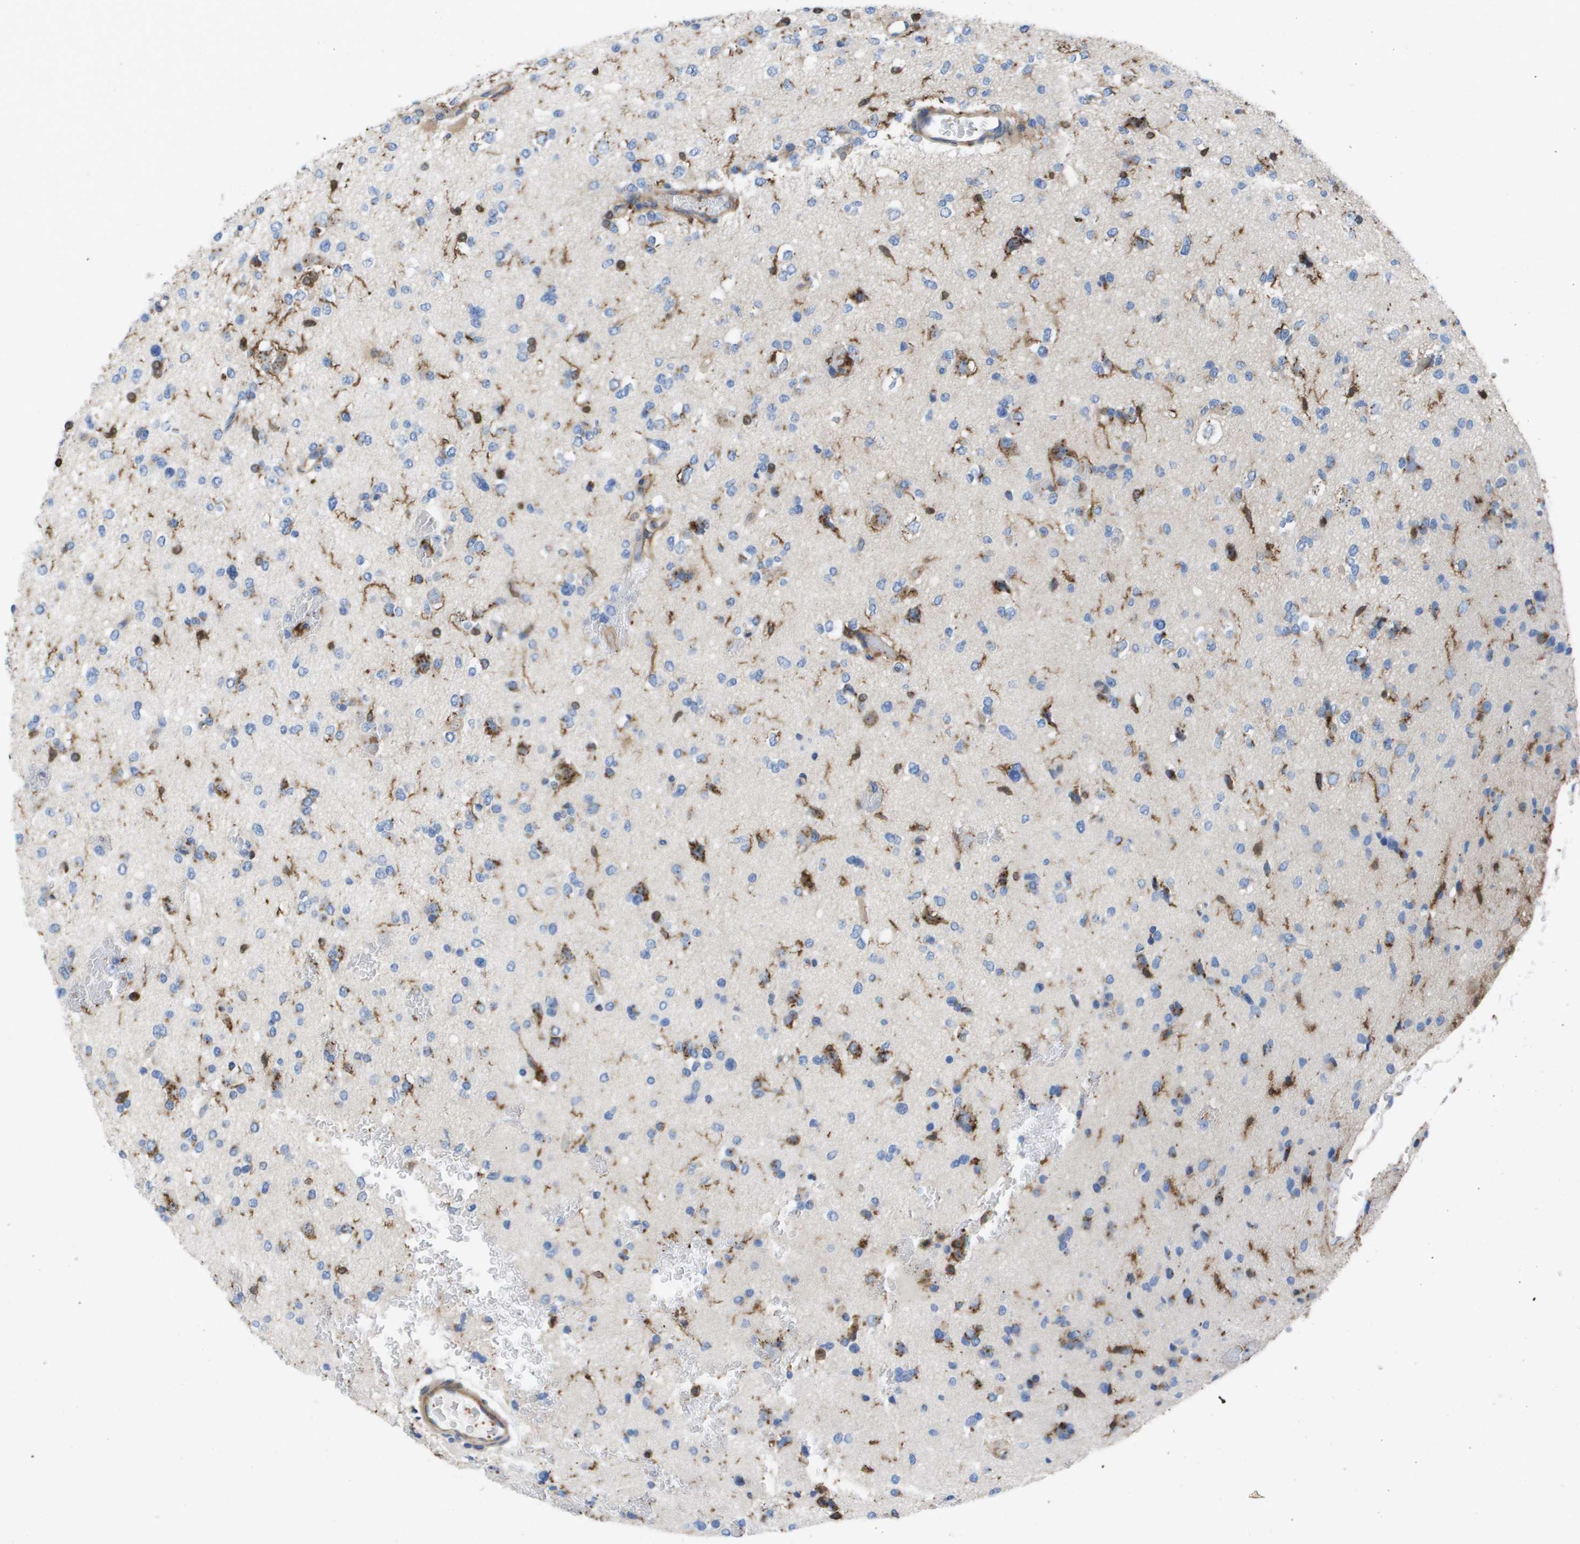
{"staining": {"intensity": "moderate", "quantity": "<25%", "location": "cytoplasmic/membranous"}, "tissue": "glioma", "cell_type": "Tumor cells", "image_type": "cancer", "snomed": [{"axis": "morphology", "description": "Glioma, malignant, Low grade"}, {"axis": "topography", "description": "Brain"}], "caption": "A photomicrograph showing moderate cytoplasmic/membranous positivity in about <25% of tumor cells in low-grade glioma (malignant), as visualized by brown immunohistochemical staining.", "gene": "SLC37A2", "patient": {"sex": "female", "age": 22}}